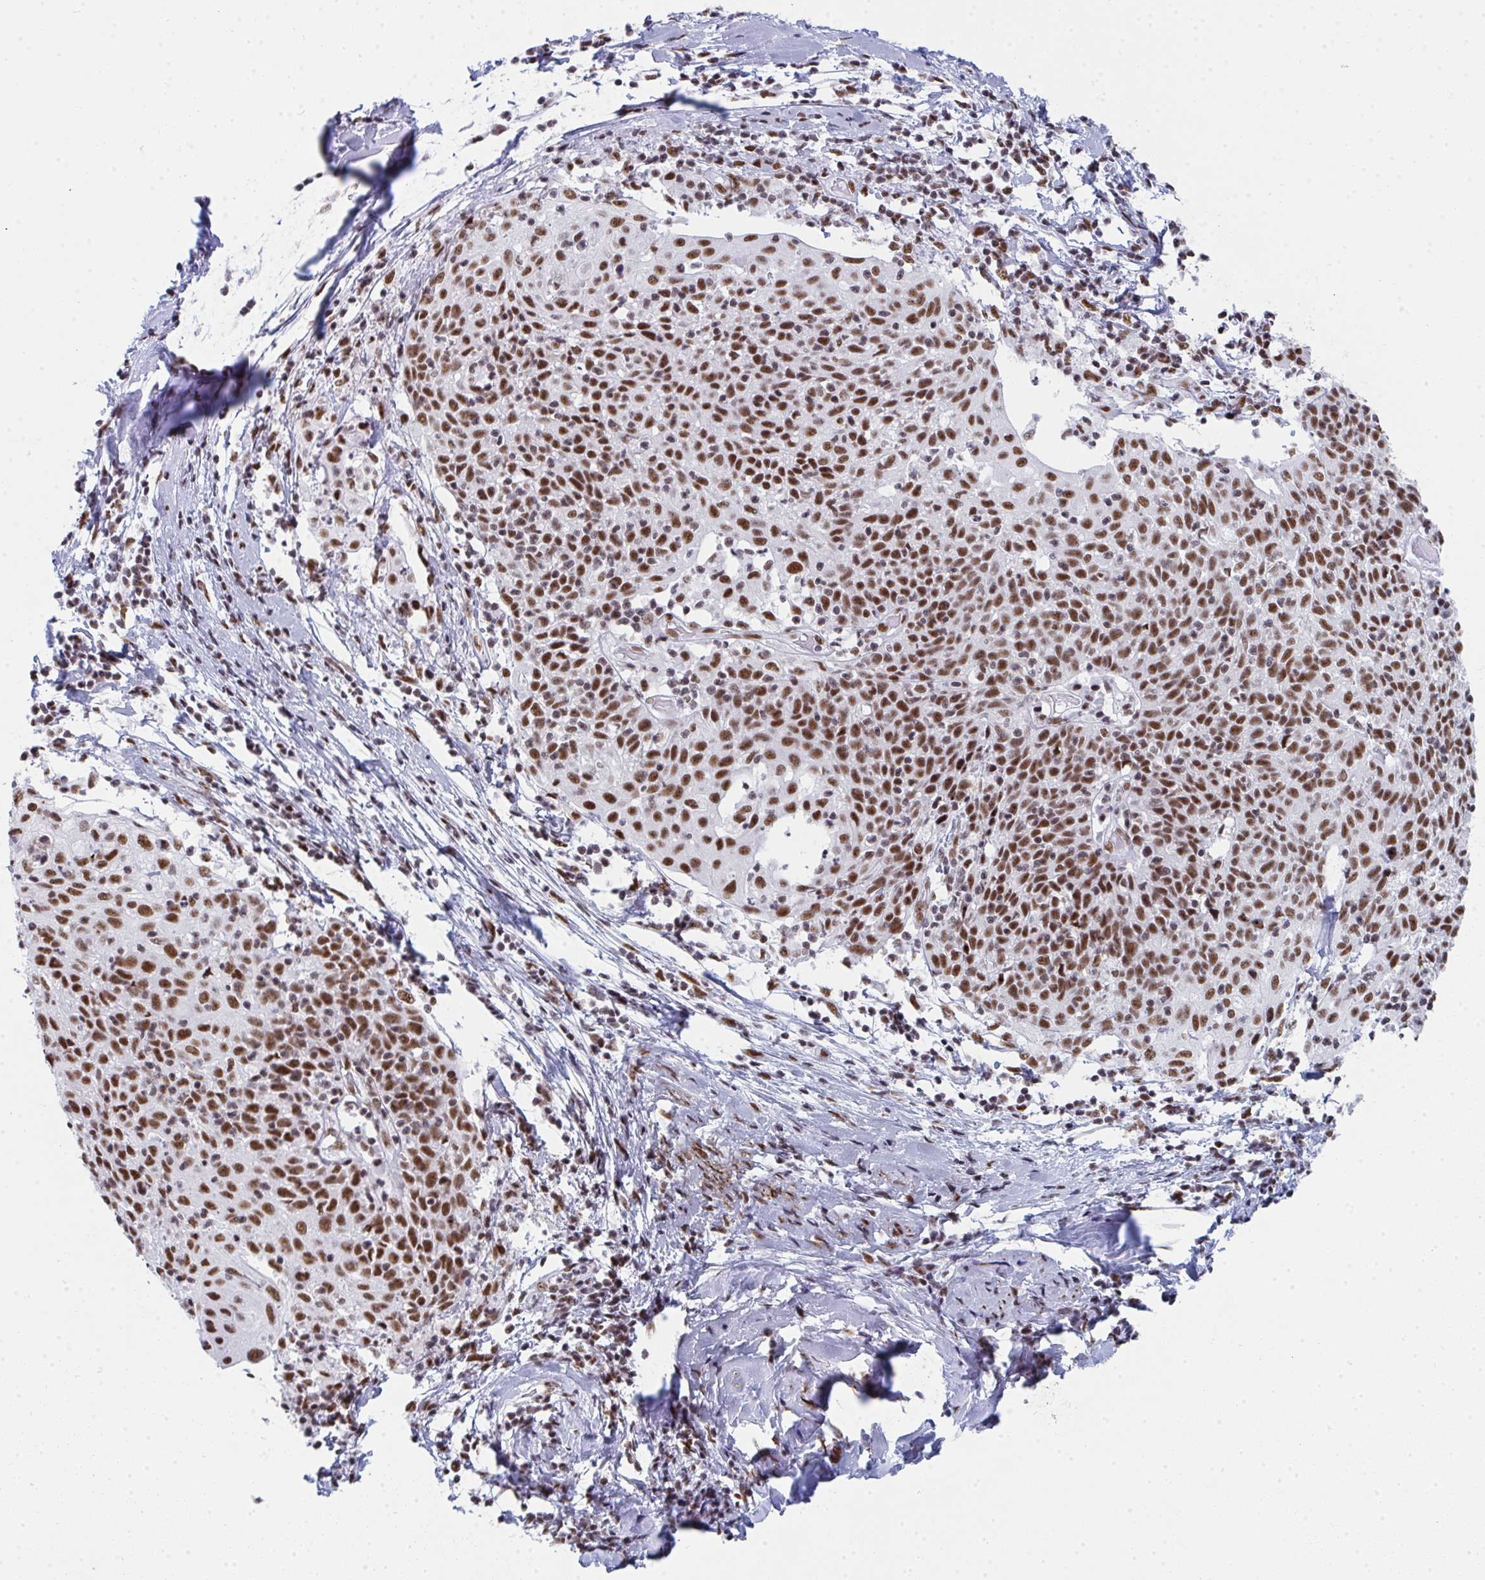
{"staining": {"intensity": "moderate", "quantity": ">75%", "location": "nuclear"}, "tissue": "cervical cancer", "cell_type": "Tumor cells", "image_type": "cancer", "snomed": [{"axis": "morphology", "description": "Squamous cell carcinoma, NOS"}, {"axis": "topography", "description": "Cervix"}], "caption": "Tumor cells exhibit medium levels of moderate nuclear positivity in approximately >75% of cells in cervical cancer (squamous cell carcinoma).", "gene": "SNRNP70", "patient": {"sex": "female", "age": 52}}